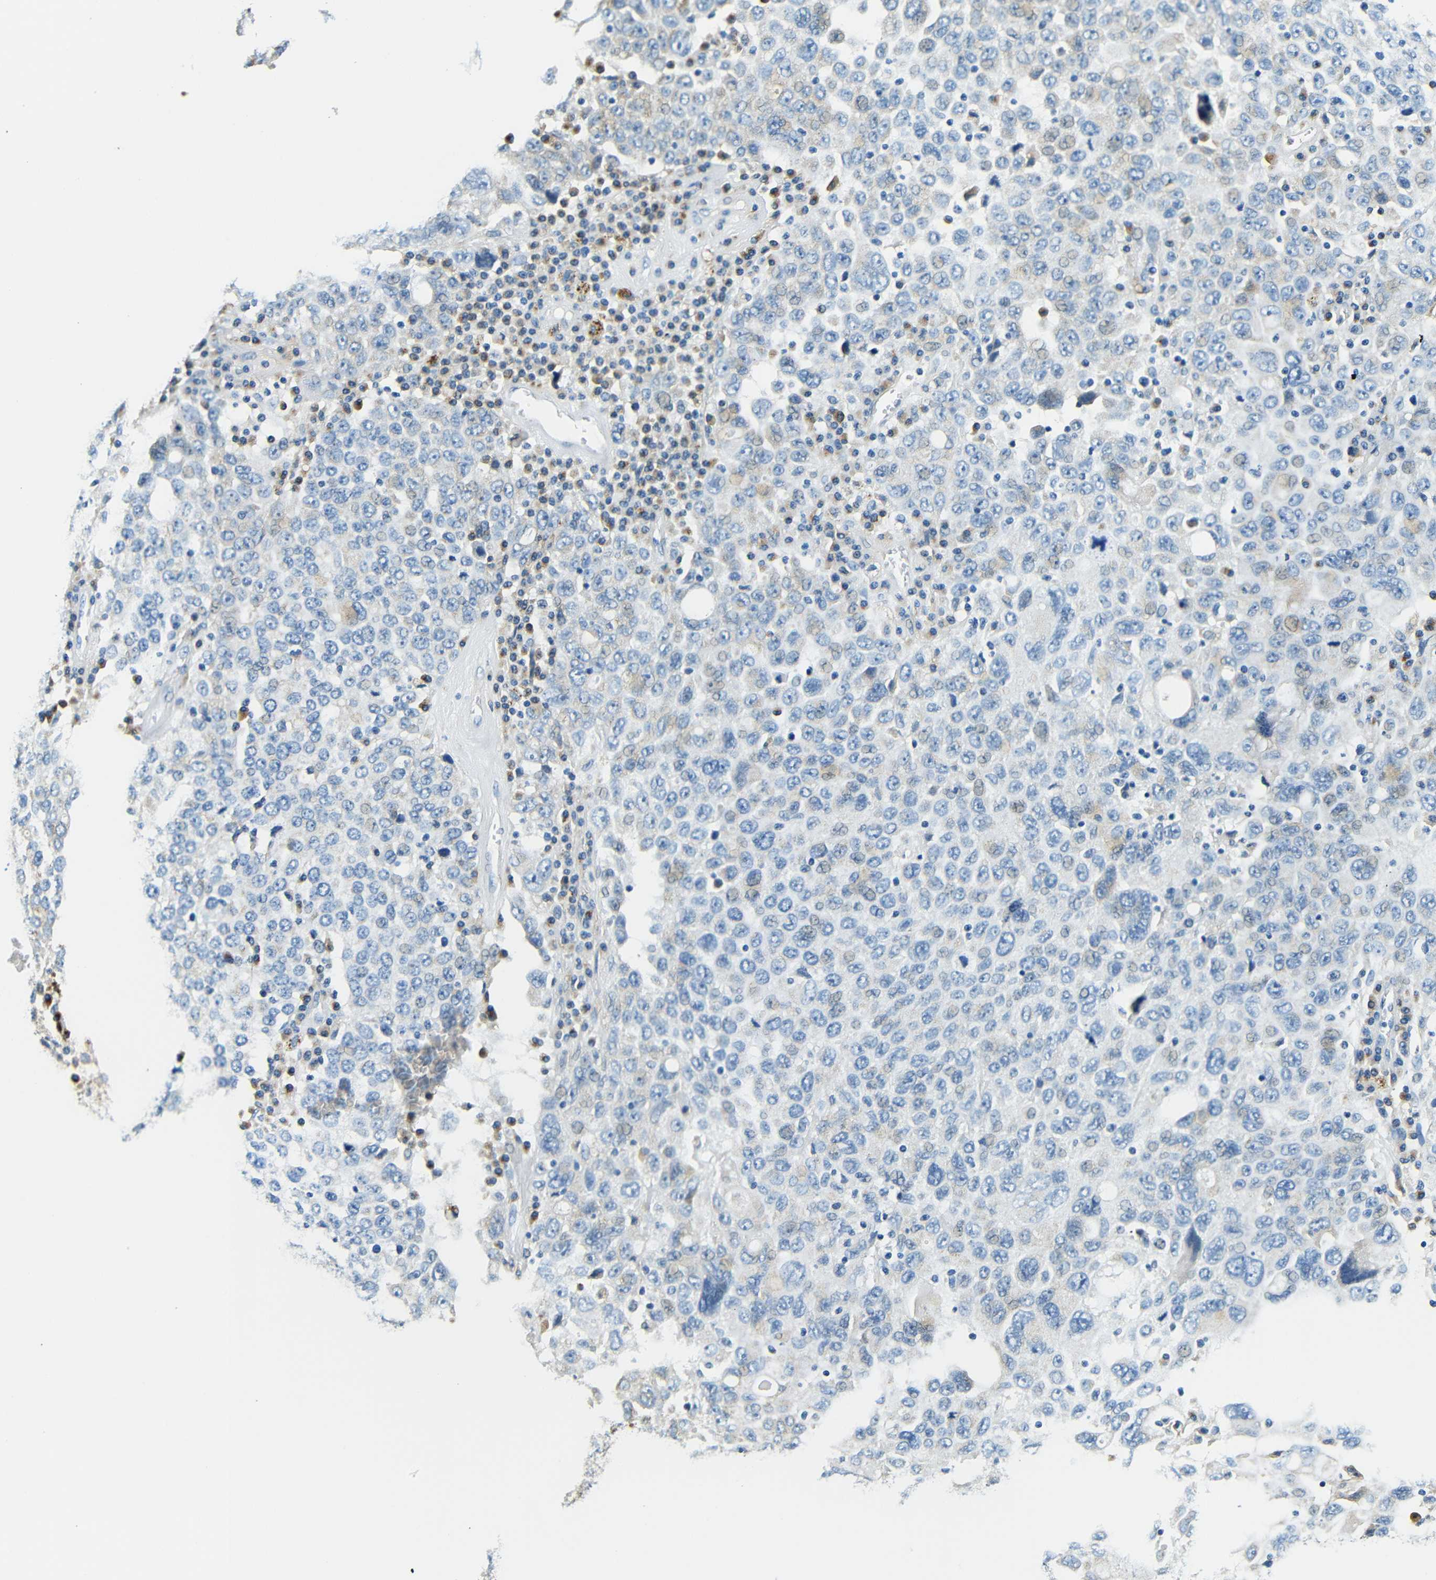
{"staining": {"intensity": "weak", "quantity": "<25%", "location": "cytoplasmic/membranous"}, "tissue": "ovarian cancer", "cell_type": "Tumor cells", "image_type": "cancer", "snomed": [{"axis": "morphology", "description": "Carcinoma, endometroid"}, {"axis": "topography", "description": "Ovary"}], "caption": "Photomicrograph shows no protein positivity in tumor cells of ovarian cancer (endometroid carcinoma) tissue. (DAB immunohistochemistry with hematoxylin counter stain).", "gene": "USO1", "patient": {"sex": "female", "age": 62}}